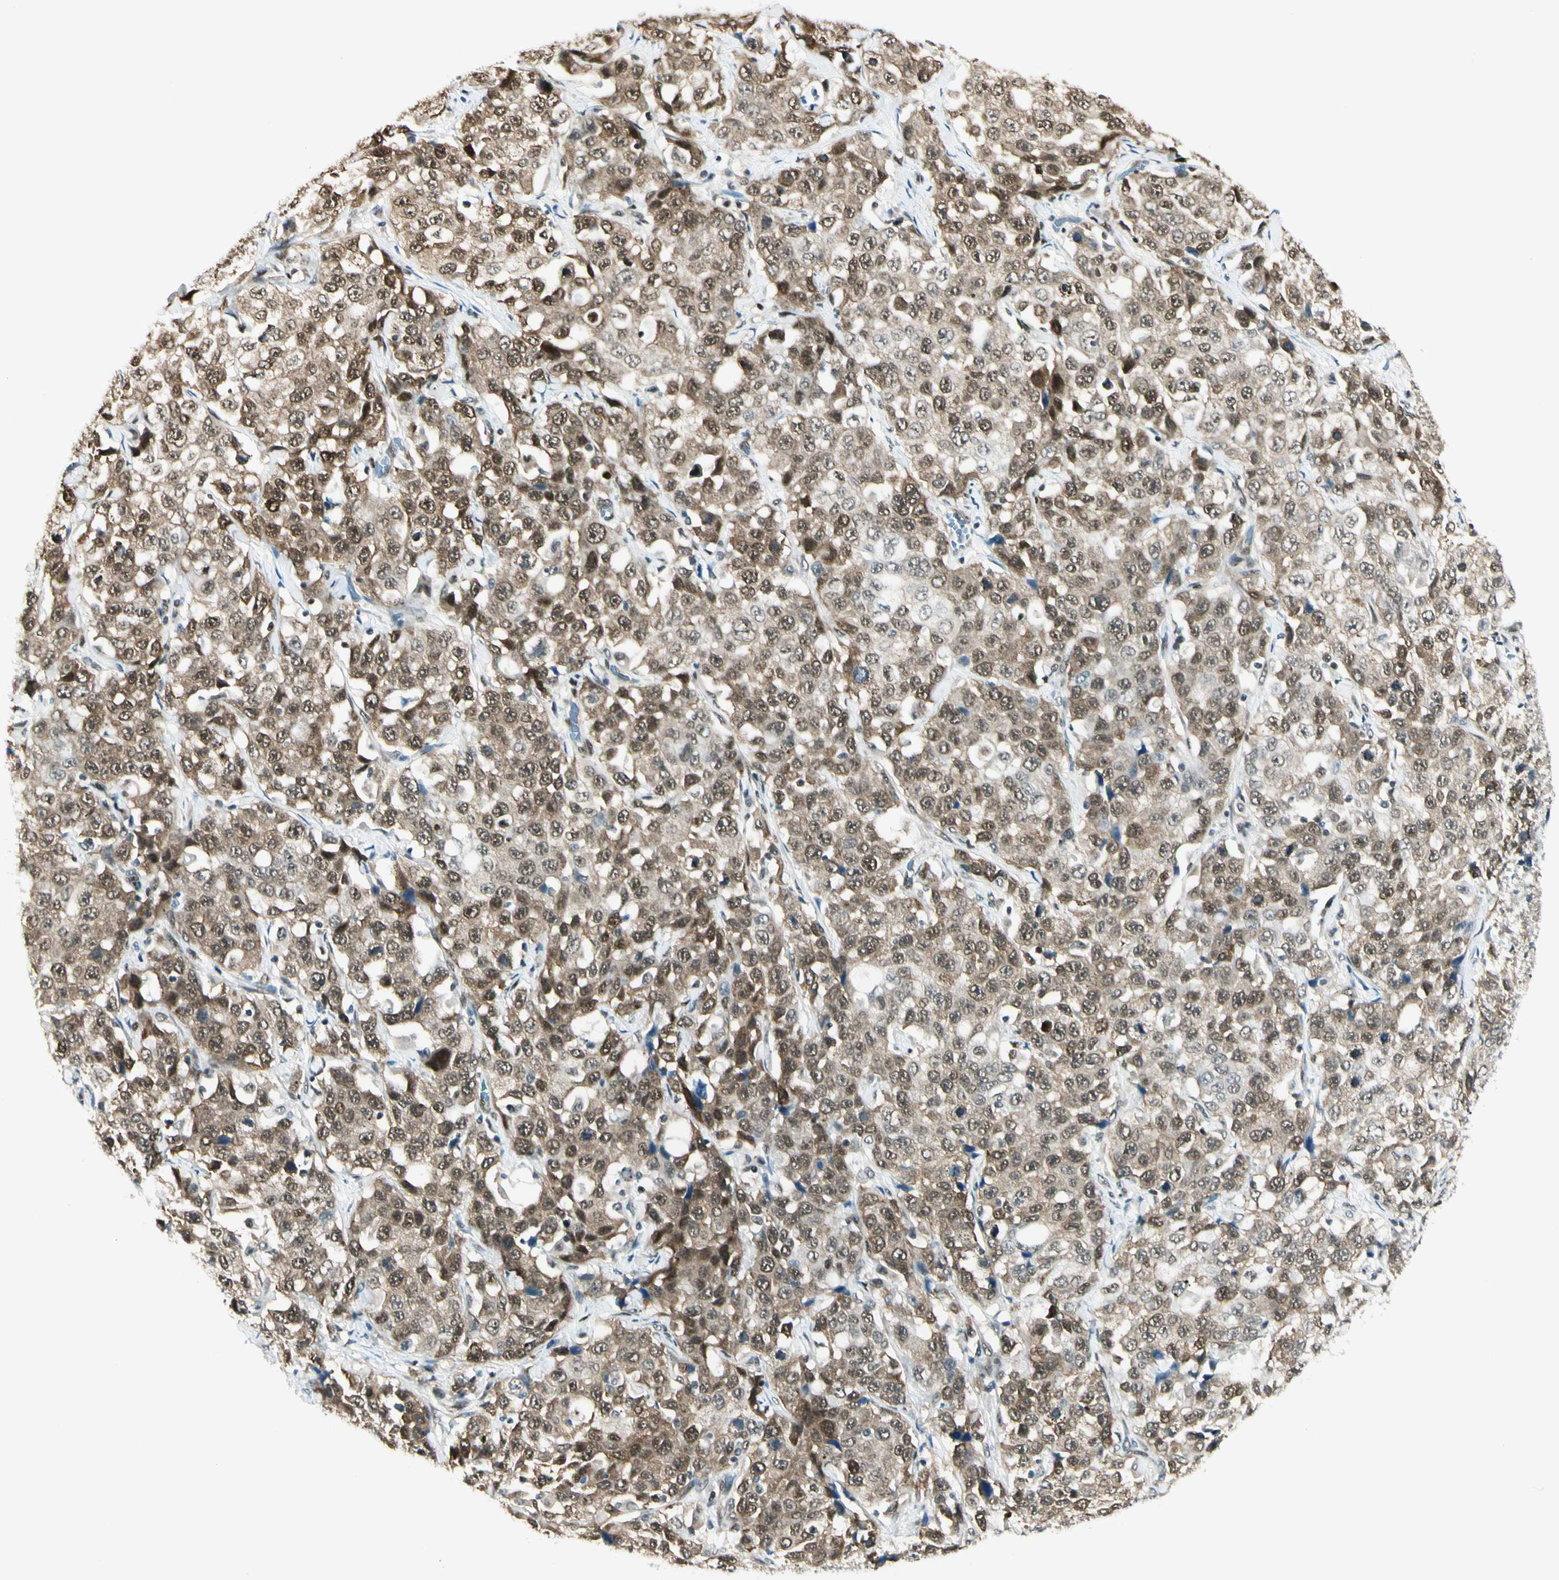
{"staining": {"intensity": "strong", "quantity": ">75%", "location": "cytoplasmic/membranous,nuclear"}, "tissue": "stomach cancer", "cell_type": "Tumor cells", "image_type": "cancer", "snomed": [{"axis": "morphology", "description": "Normal tissue, NOS"}, {"axis": "morphology", "description": "Adenocarcinoma, NOS"}, {"axis": "topography", "description": "Stomach"}], "caption": "Protein expression analysis of stomach cancer shows strong cytoplasmic/membranous and nuclear positivity in about >75% of tumor cells.", "gene": "FUS", "patient": {"sex": "male", "age": 48}}